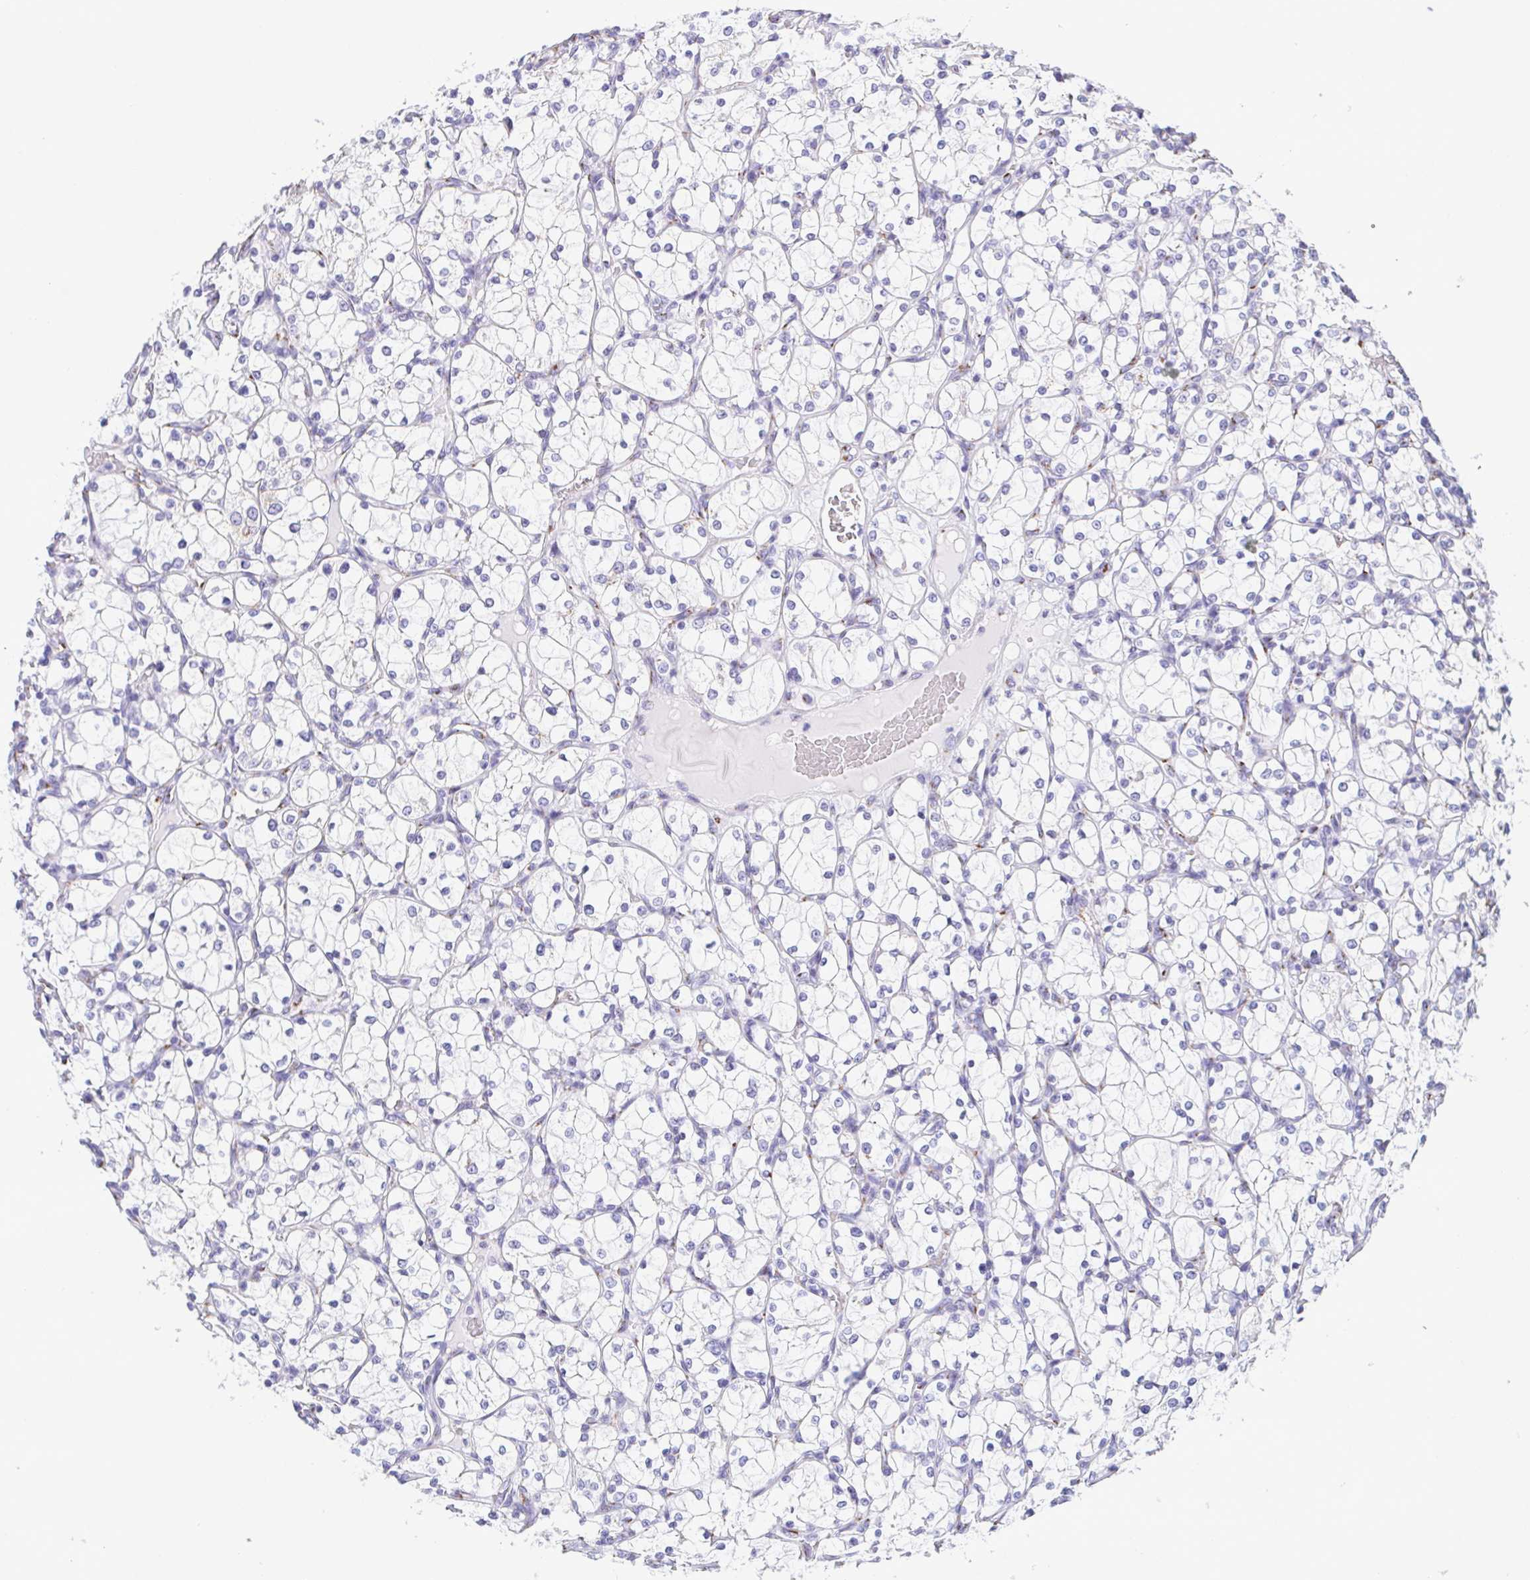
{"staining": {"intensity": "negative", "quantity": "none", "location": "none"}, "tissue": "renal cancer", "cell_type": "Tumor cells", "image_type": "cancer", "snomed": [{"axis": "morphology", "description": "Adenocarcinoma, NOS"}, {"axis": "topography", "description": "Kidney"}], "caption": "Renal cancer was stained to show a protein in brown. There is no significant expression in tumor cells.", "gene": "SULT1B1", "patient": {"sex": "female", "age": 69}}